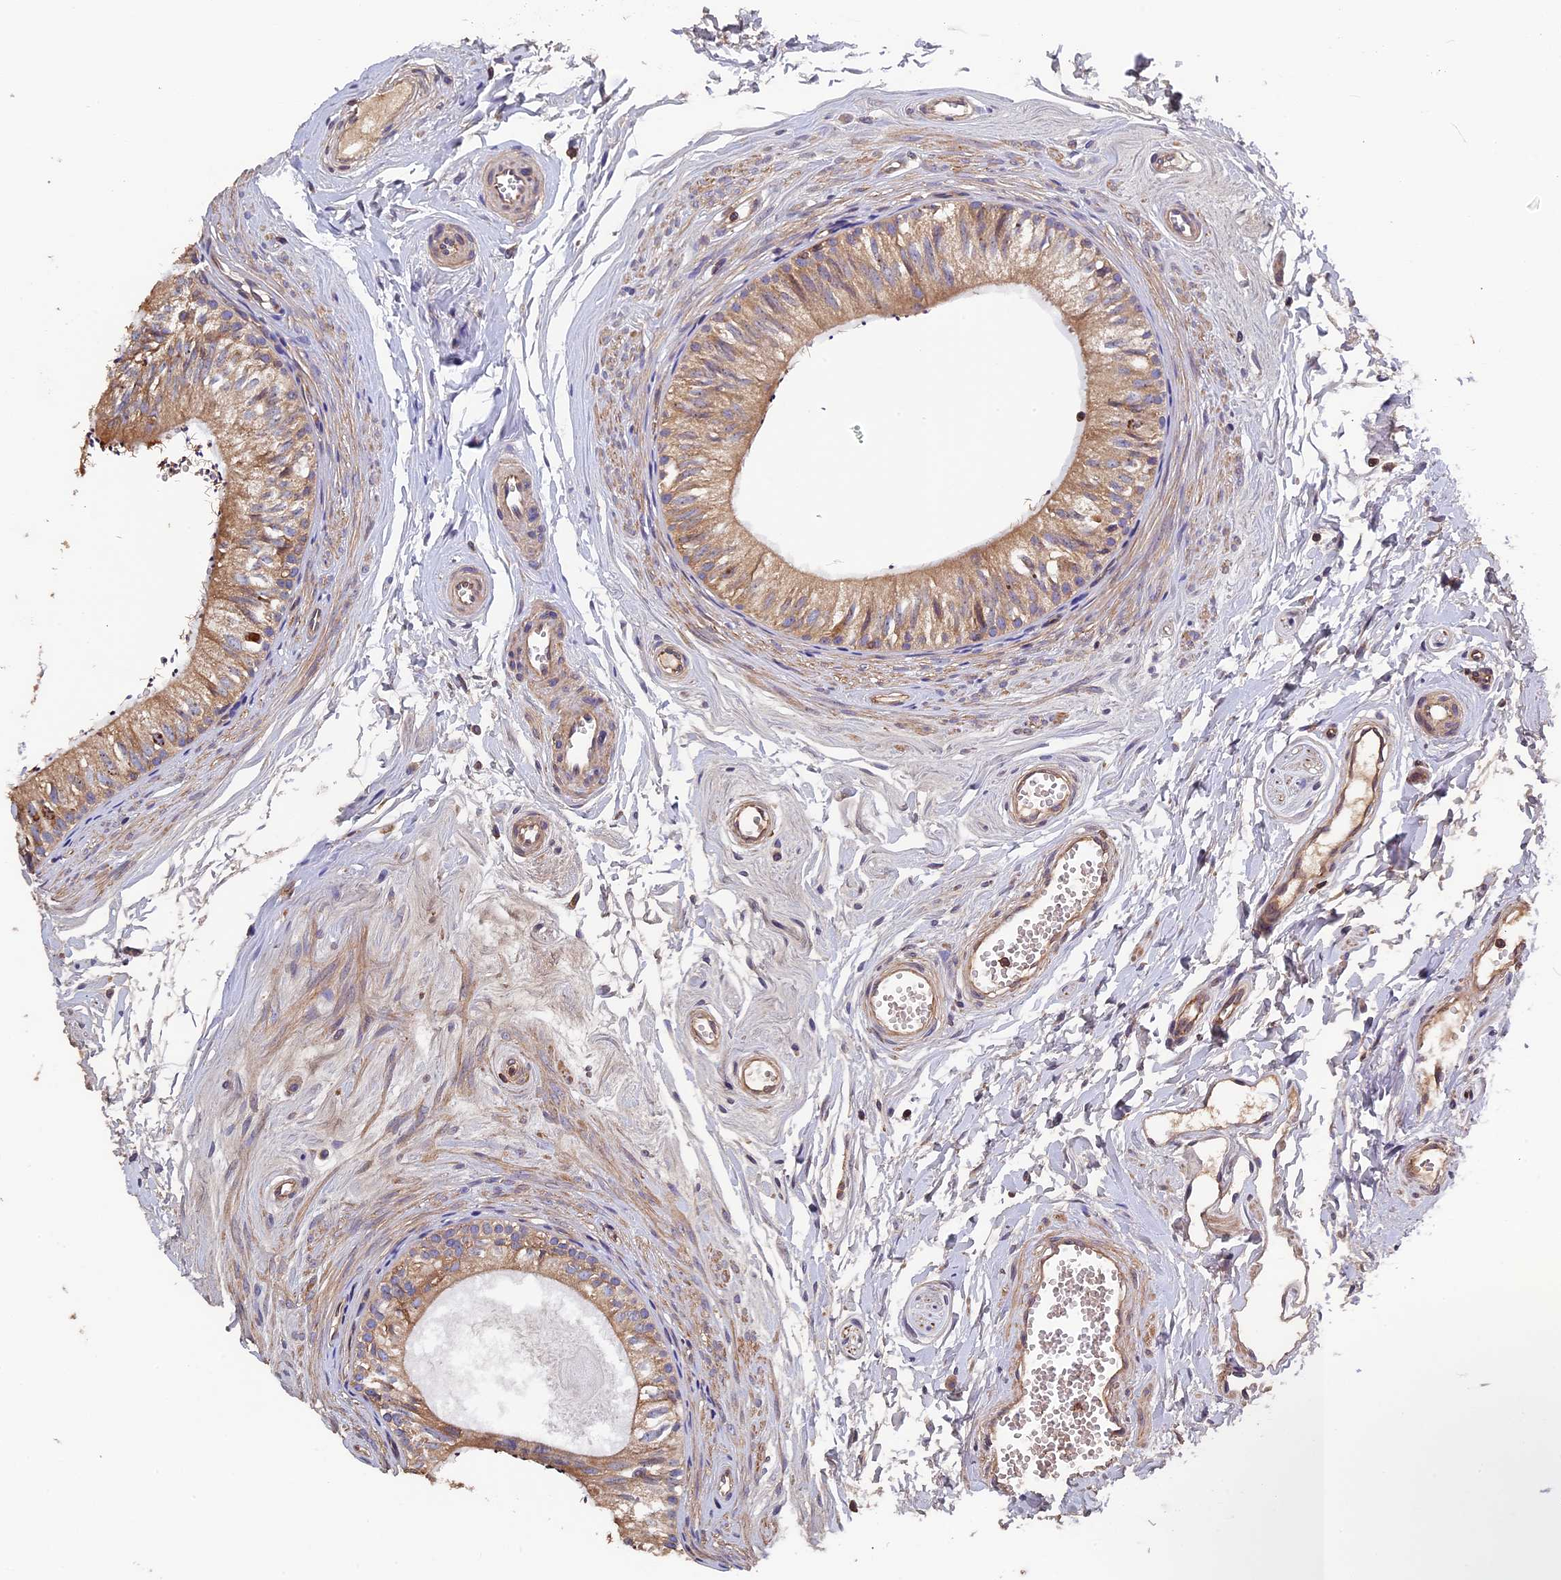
{"staining": {"intensity": "moderate", "quantity": ">75%", "location": "cytoplasmic/membranous"}, "tissue": "epididymis", "cell_type": "Glandular cells", "image_type": "normal", "snomed": [{"axis": "morphology", "description": "Normal tissue, NOS"}, {"axis": "topography", "description": "Epididymis"}], "caption": "Immunohistochemical staining of benign epididymis displays medium levels of moderate cytoplasmic/membranous positivity in approximately >75% of glandular cells. (IHC, brightfield microscopy, high magnification).", "gene": "CCDC153", "patient": {"sex": "male", "age": 56}}